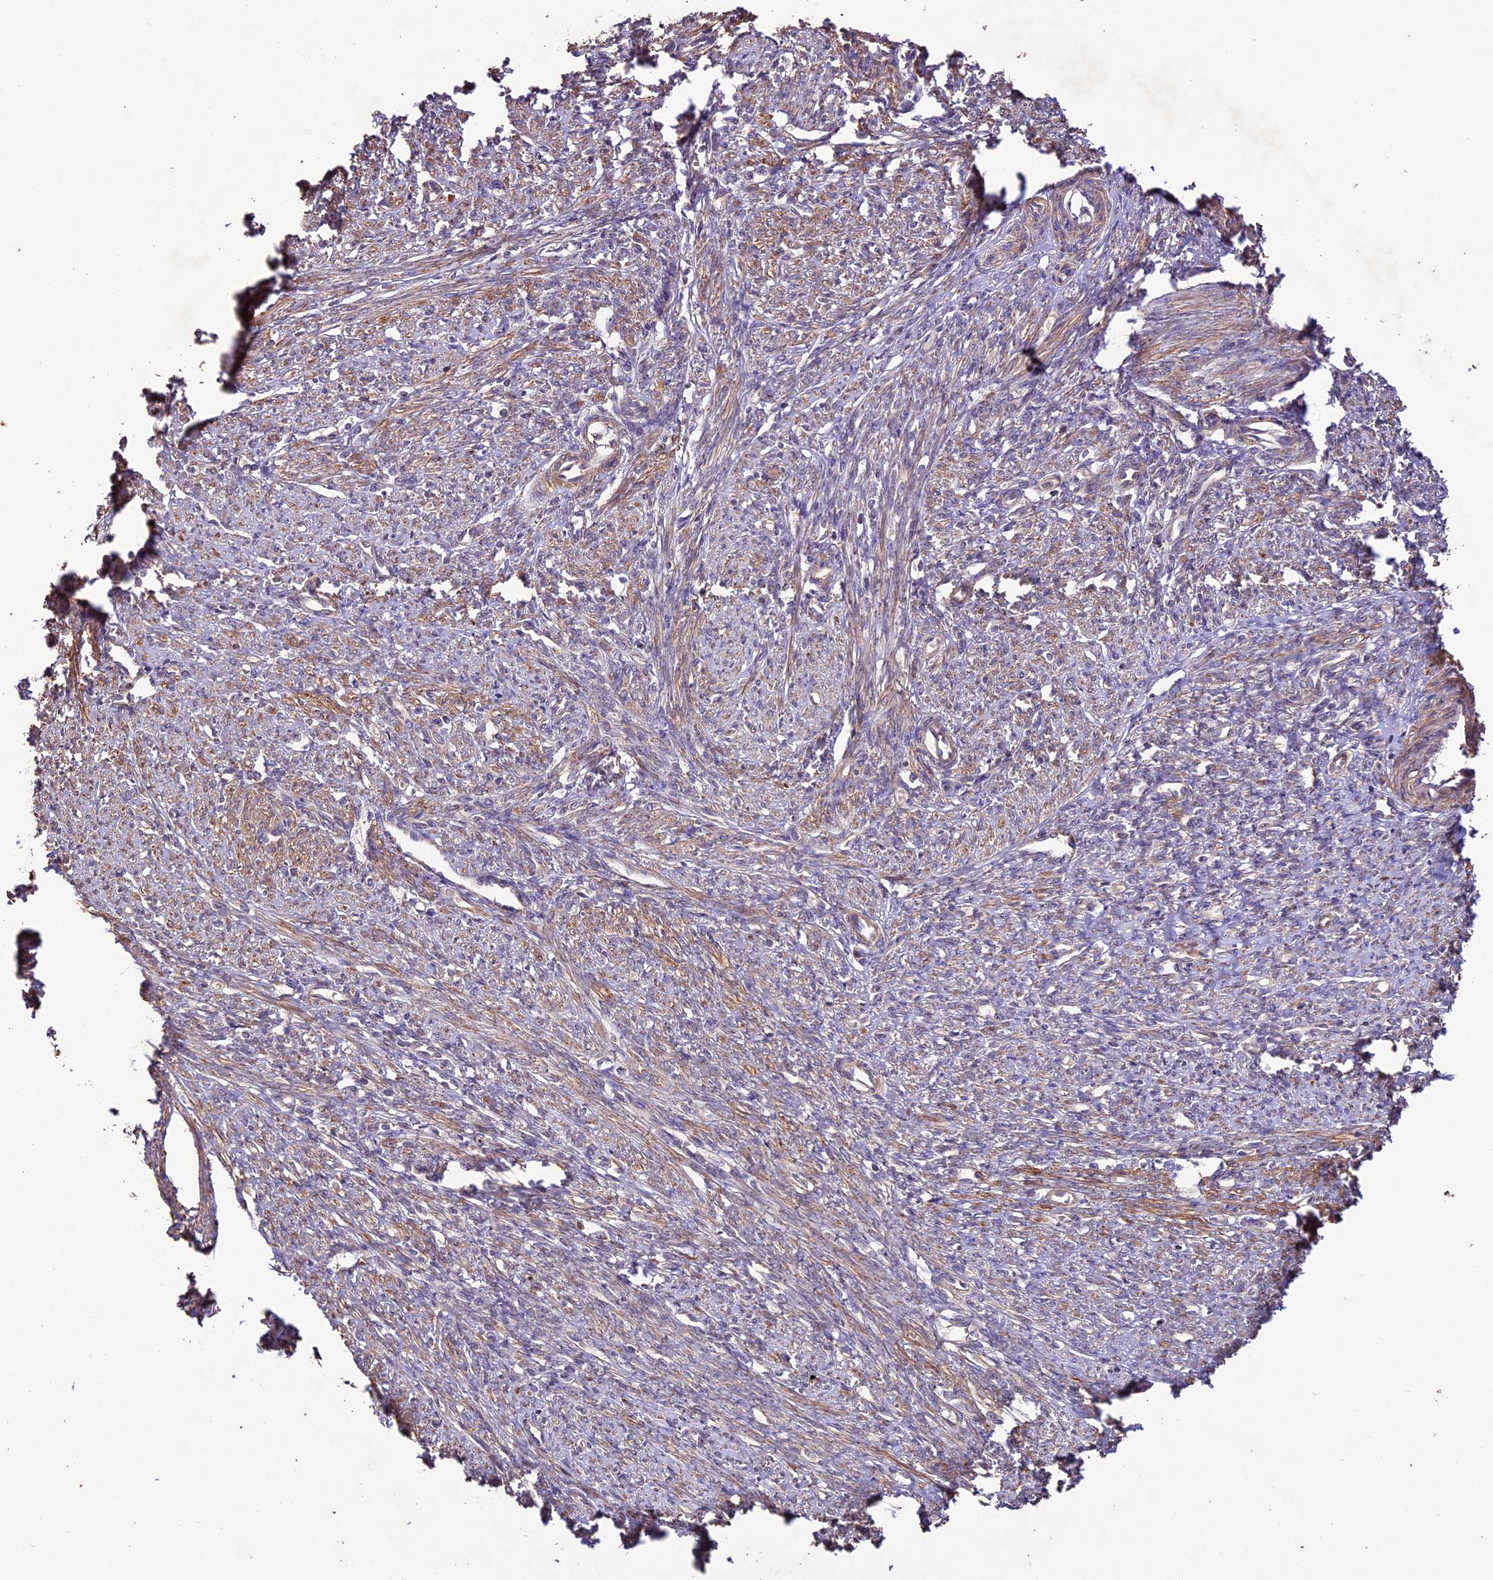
{"staining": {"intensity": "moderate", "quantity": ">75%", "location": "cytoplasmic/membranous"}, "tissue": "smooth muscle", "cell_type": "Smooth muscle cells", "image_type": "normal", "snomed": [{"axis": "morphology", "description": "Normal tissue, NOS"}, {"axis": "topography", "description": "Smooth muscle"}, {"axis": "topography", "description": "Uterus"}], "caption": "Smooth muscle cells demonstrate medium levels of moderate cytoplasmic/membranous expression in approximately >75% of cells in benign smooth muscle.", "gene": "CRLF1", "patient": {"sex": "female", "age": 59}}